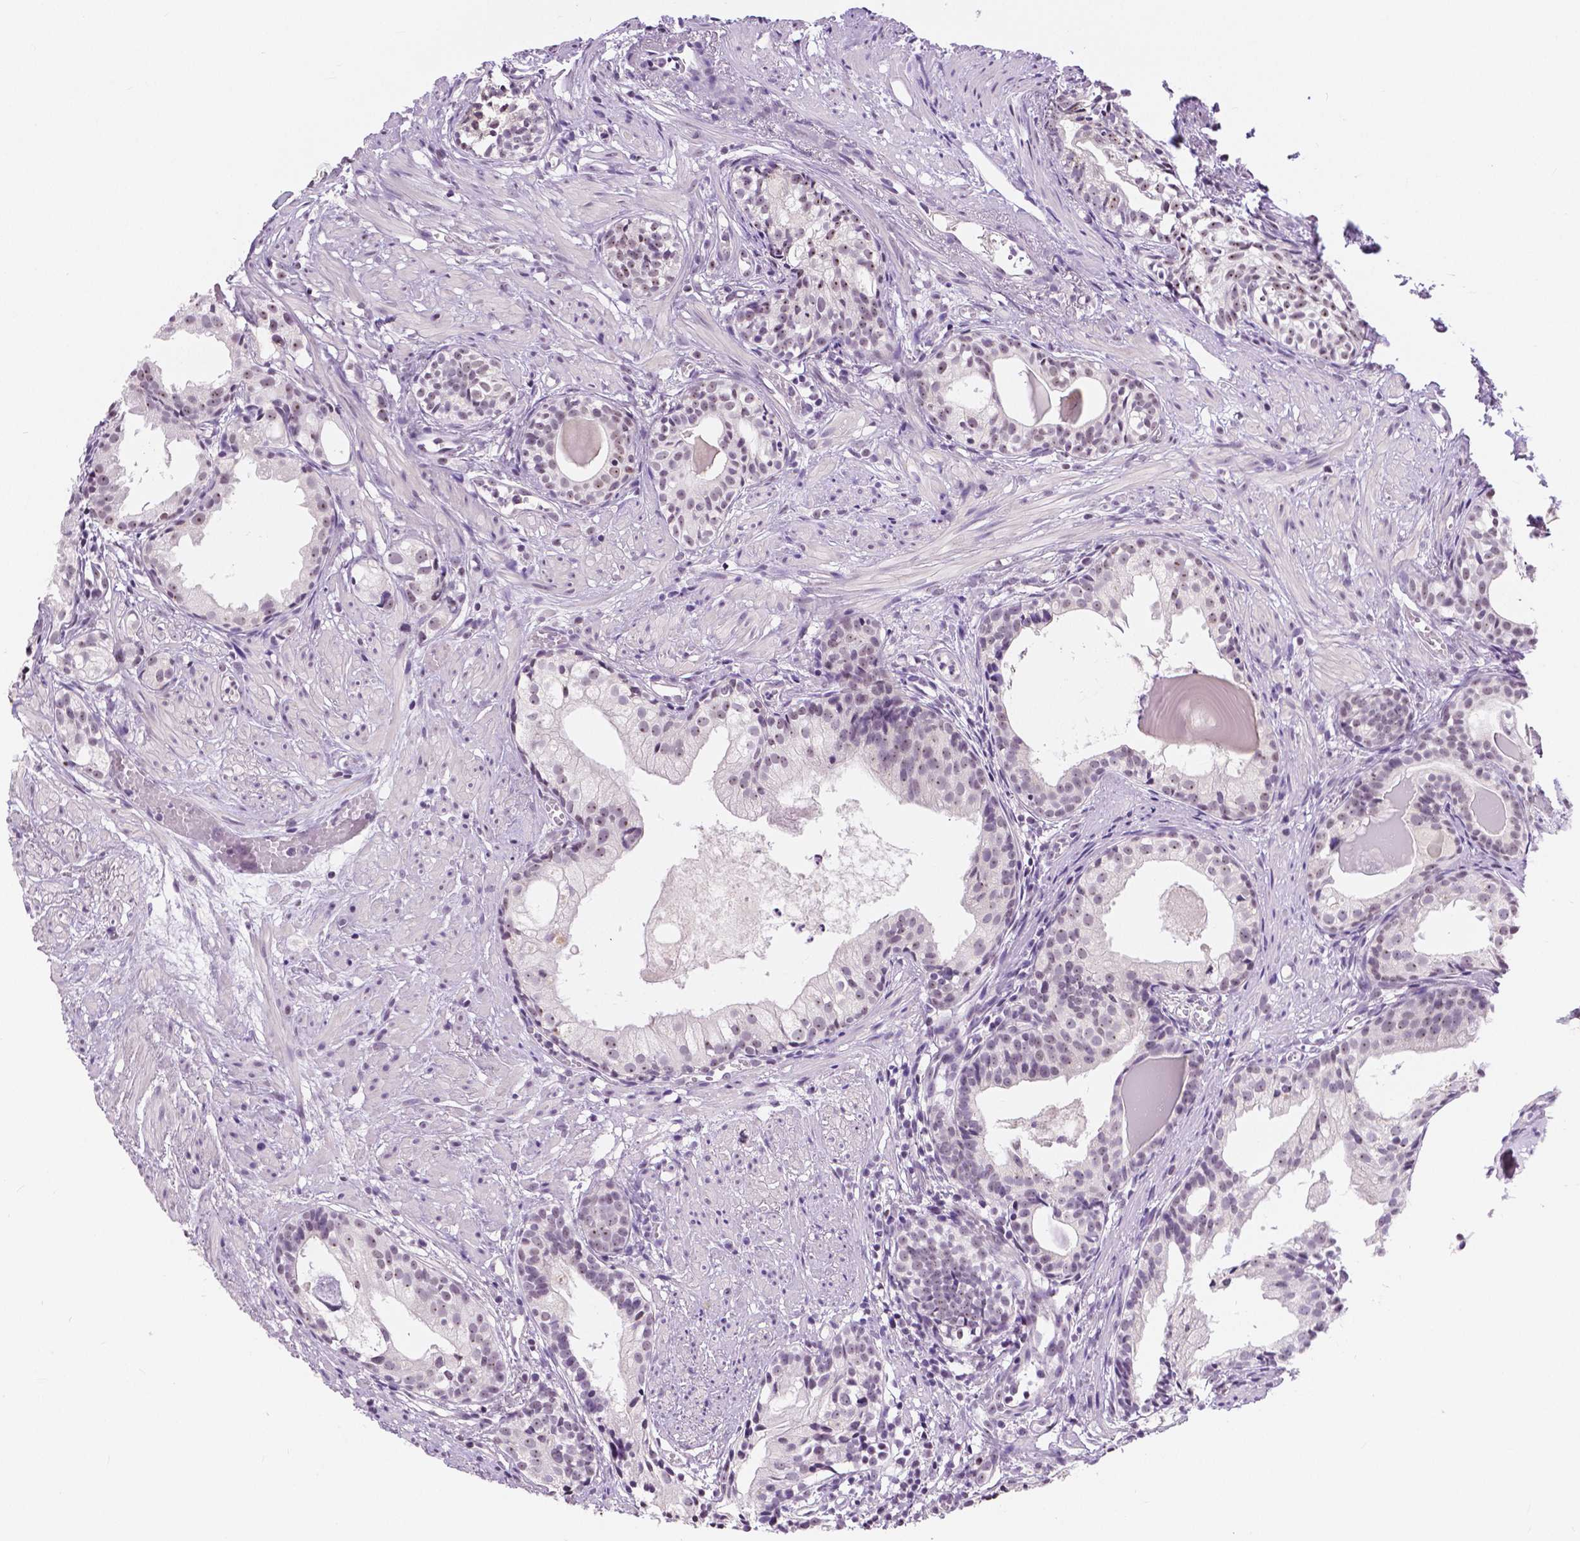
{"staining": {"intensity": "weak", "quantity": "<25%", "location": "nuclear"}, "tissue": "prostate cancer", "cell_type": "Tumor cells", "image_type": "cancer", "snomed": [{"axis": "morphology", "description": "Adenocarcinoma, High grade"}, {"axis": "topography", "description": "Prostate"}], "caption": "Immunohistochemical staining of prostate cancer displays no significant expression in tumor cells.", "gene": "NHP2", "patient": {"sex": "male", "age": 85}}